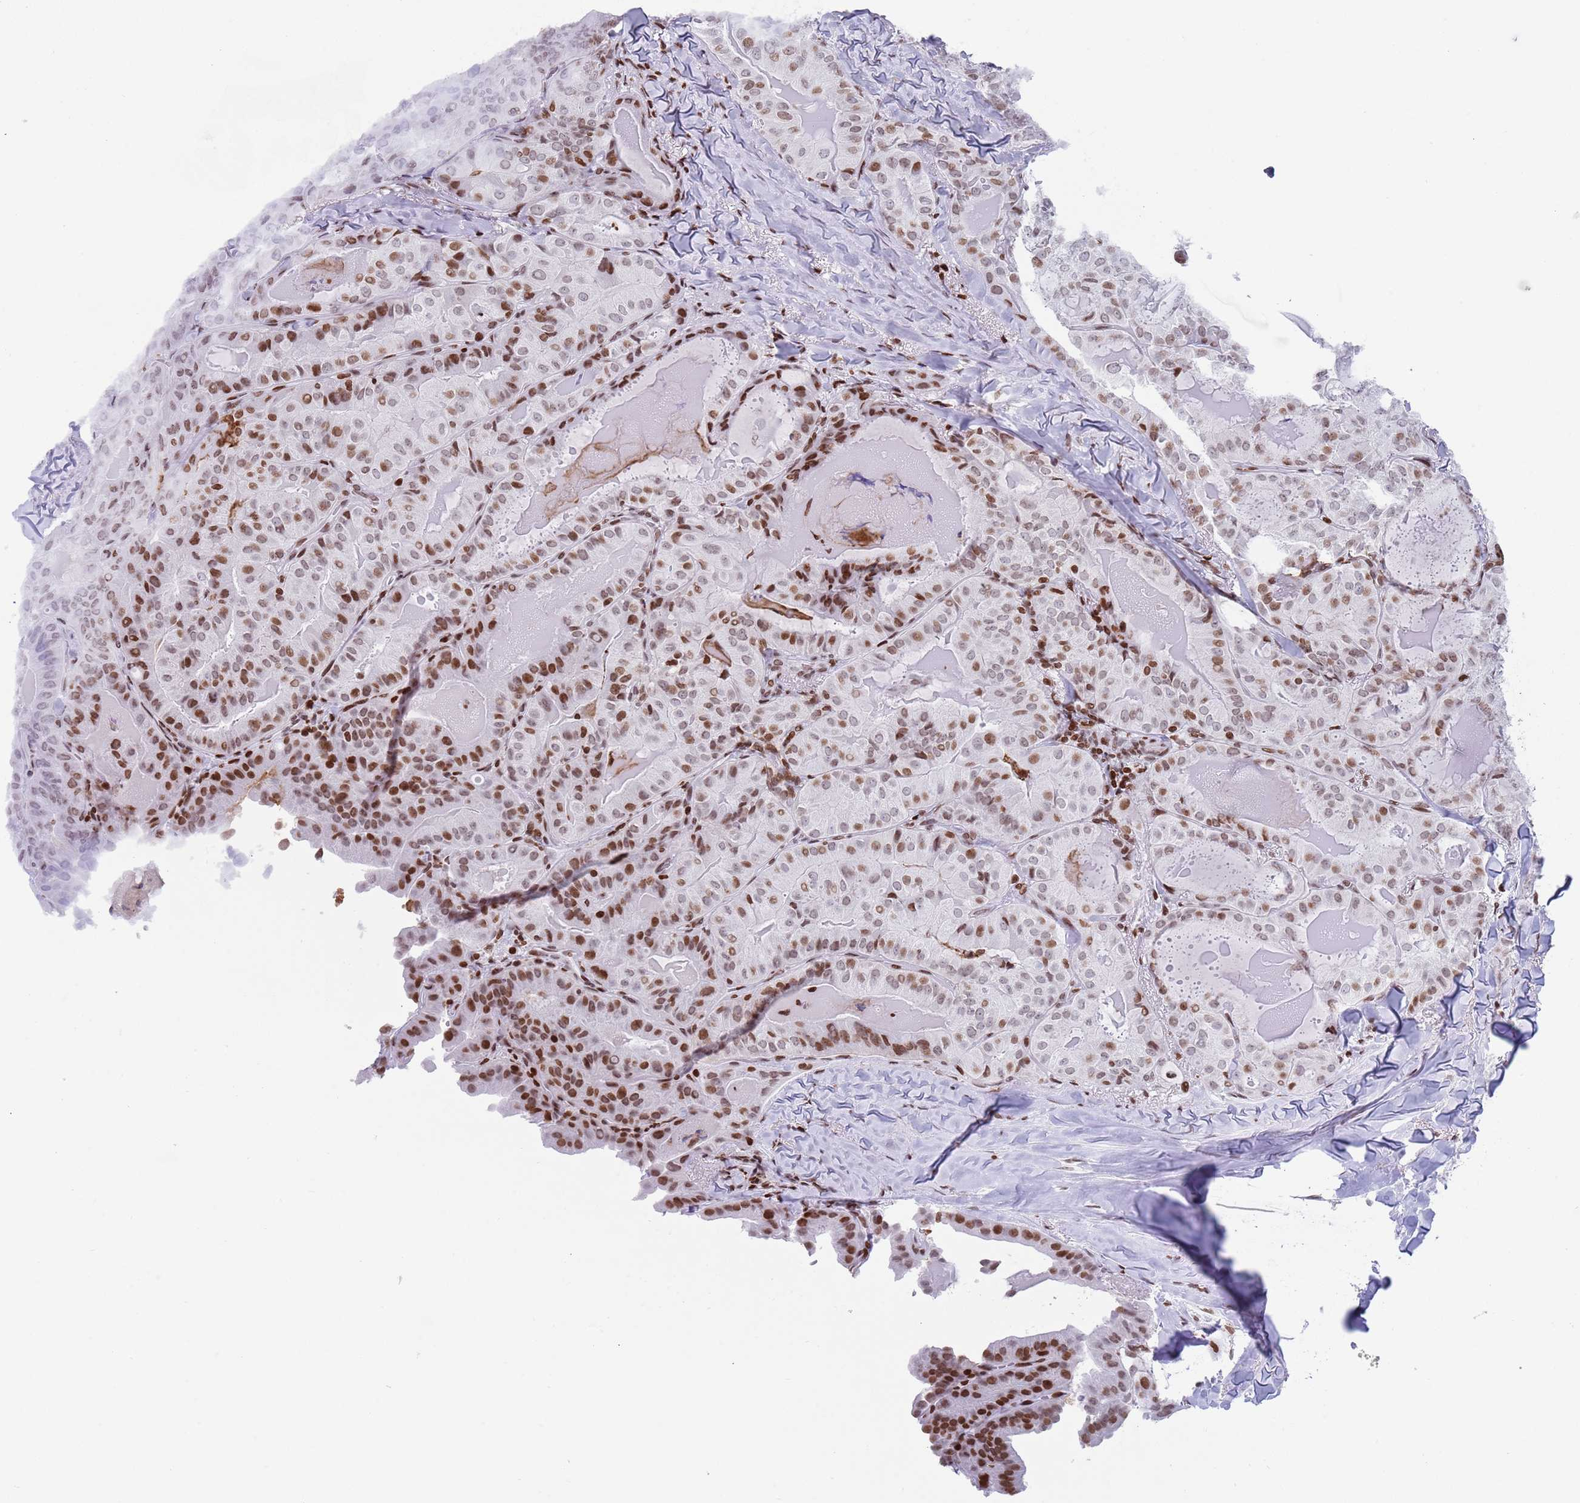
{"staining": {"intensity": "moderate", "quantity": ">75%", "location": "nuclear"}, "tissue": "thyroid cancer", "cell_type": "Tumor cells", "image_type": "cancer", "snomed": [{"axis": "morphology", "description": "Papillary adenocarcinoma, NOS"}, {"axis": "topography", "description": "Thyroid gland"}], "caption": "Immunohistochemical staining of thyroid cancer demonstrates medium levels of moderate nuclear staining in approximately >75% of tumor cells. The staining was performed using DAB (3,3'-diaminobenzidine), with brown indicating positive protein expression. Nuclei are stained blue with hematoxylin.", "gene": "HDAC8", "patient": {"sex": "female", "age": 68}}